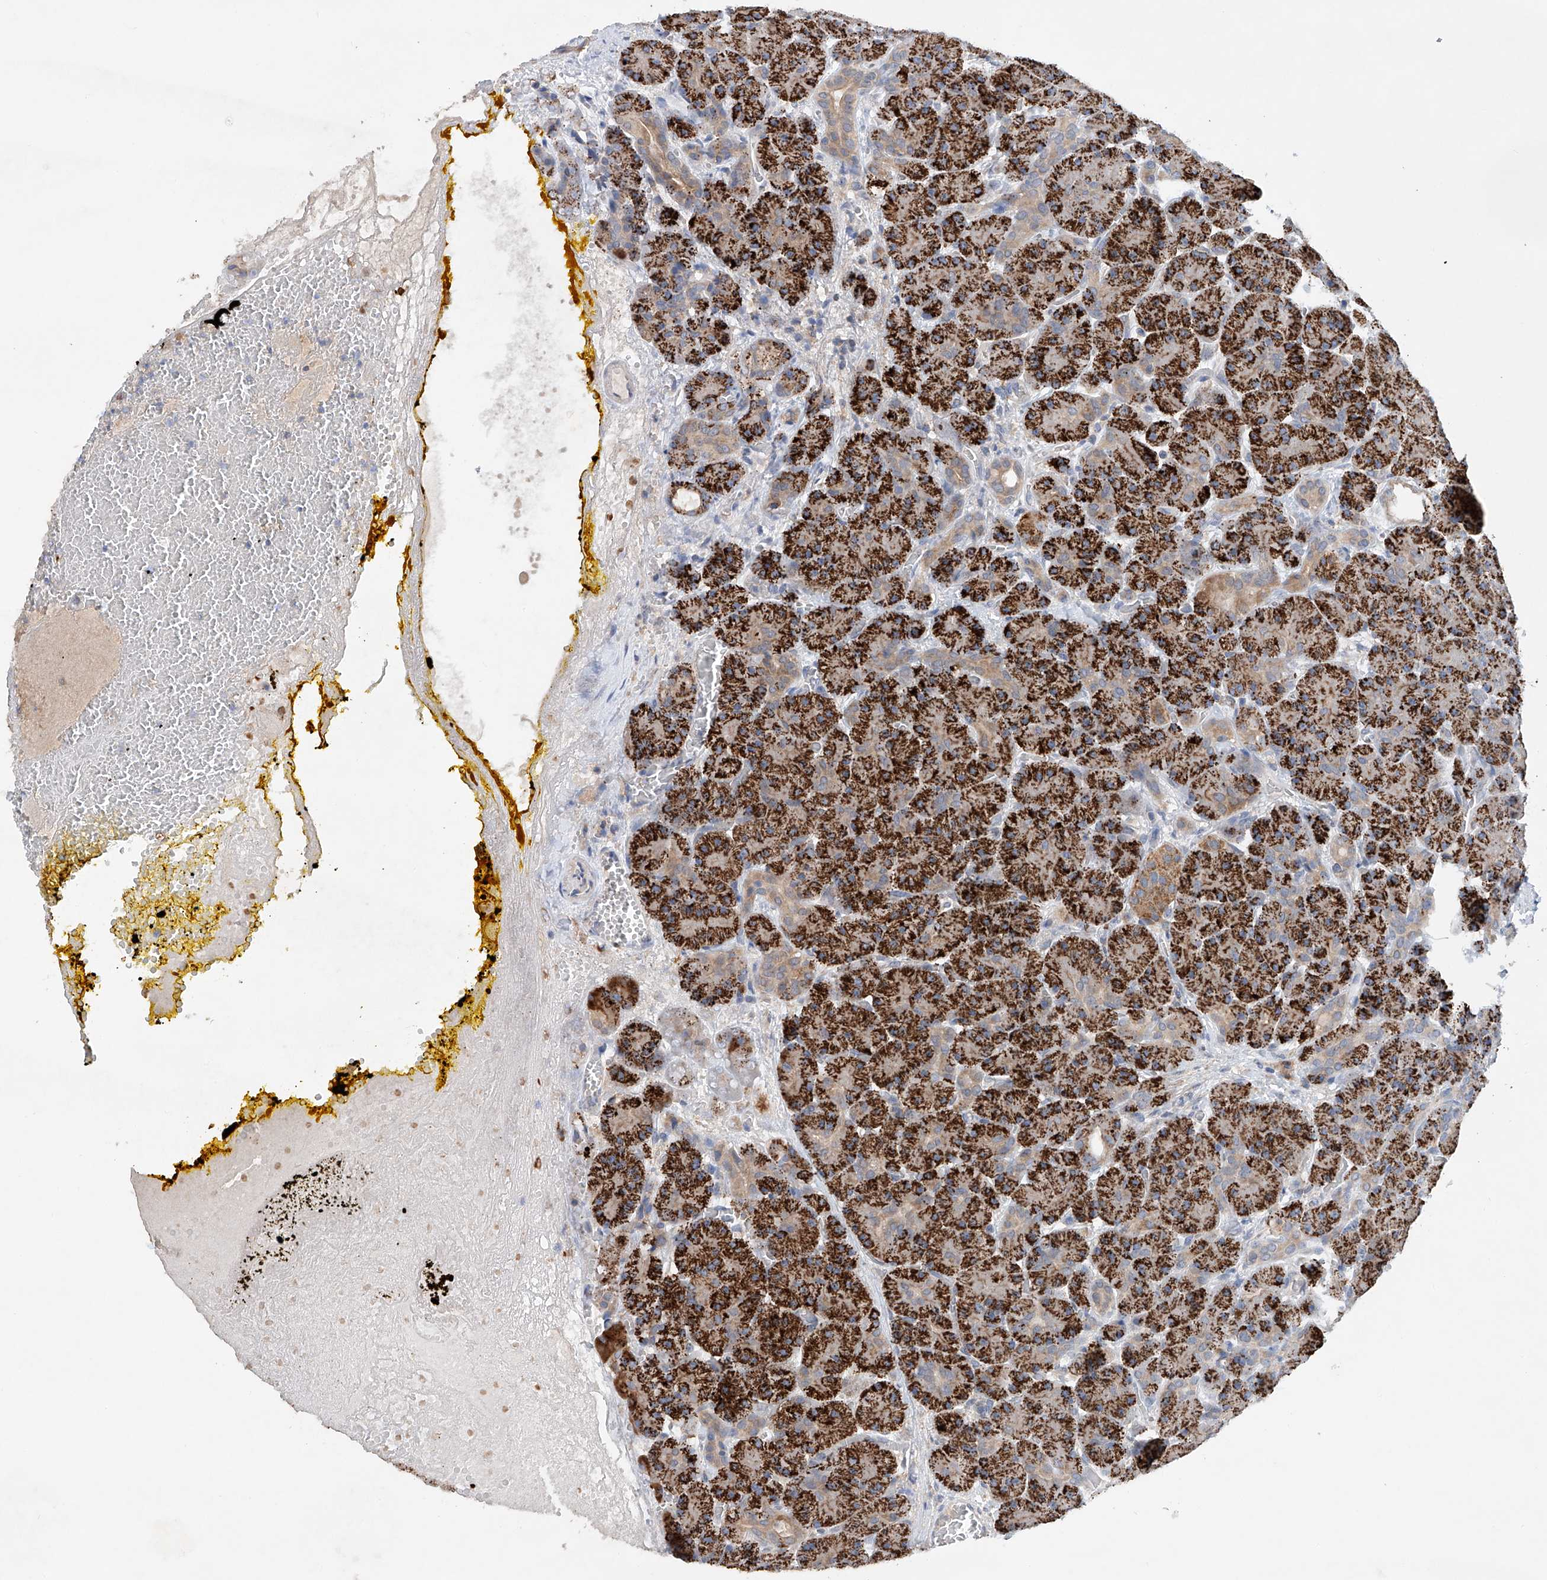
{"staining": {"intensity": "strong", "quantity": ">75%", "location": "cytoplasmic/membranous"}, "tissue": "pancreas", "cell_type": "Exocrine glandular cells", "image_type": "normal", "snomed": [{"axis": "morphology", "description": "Normal tissue, NOS"}, {"axis": "topography", "description": "Pancreas"}], "caption": "Immunohistochemistry micrograph of benign human pancreas stained for a protein (brown), which exhibits high levels of strong cytoplasmic/membranous expression in about >75% of exocrine glandular cells.", "gene": "GPC4", "patient": {"sex": "male", "age": 63}}